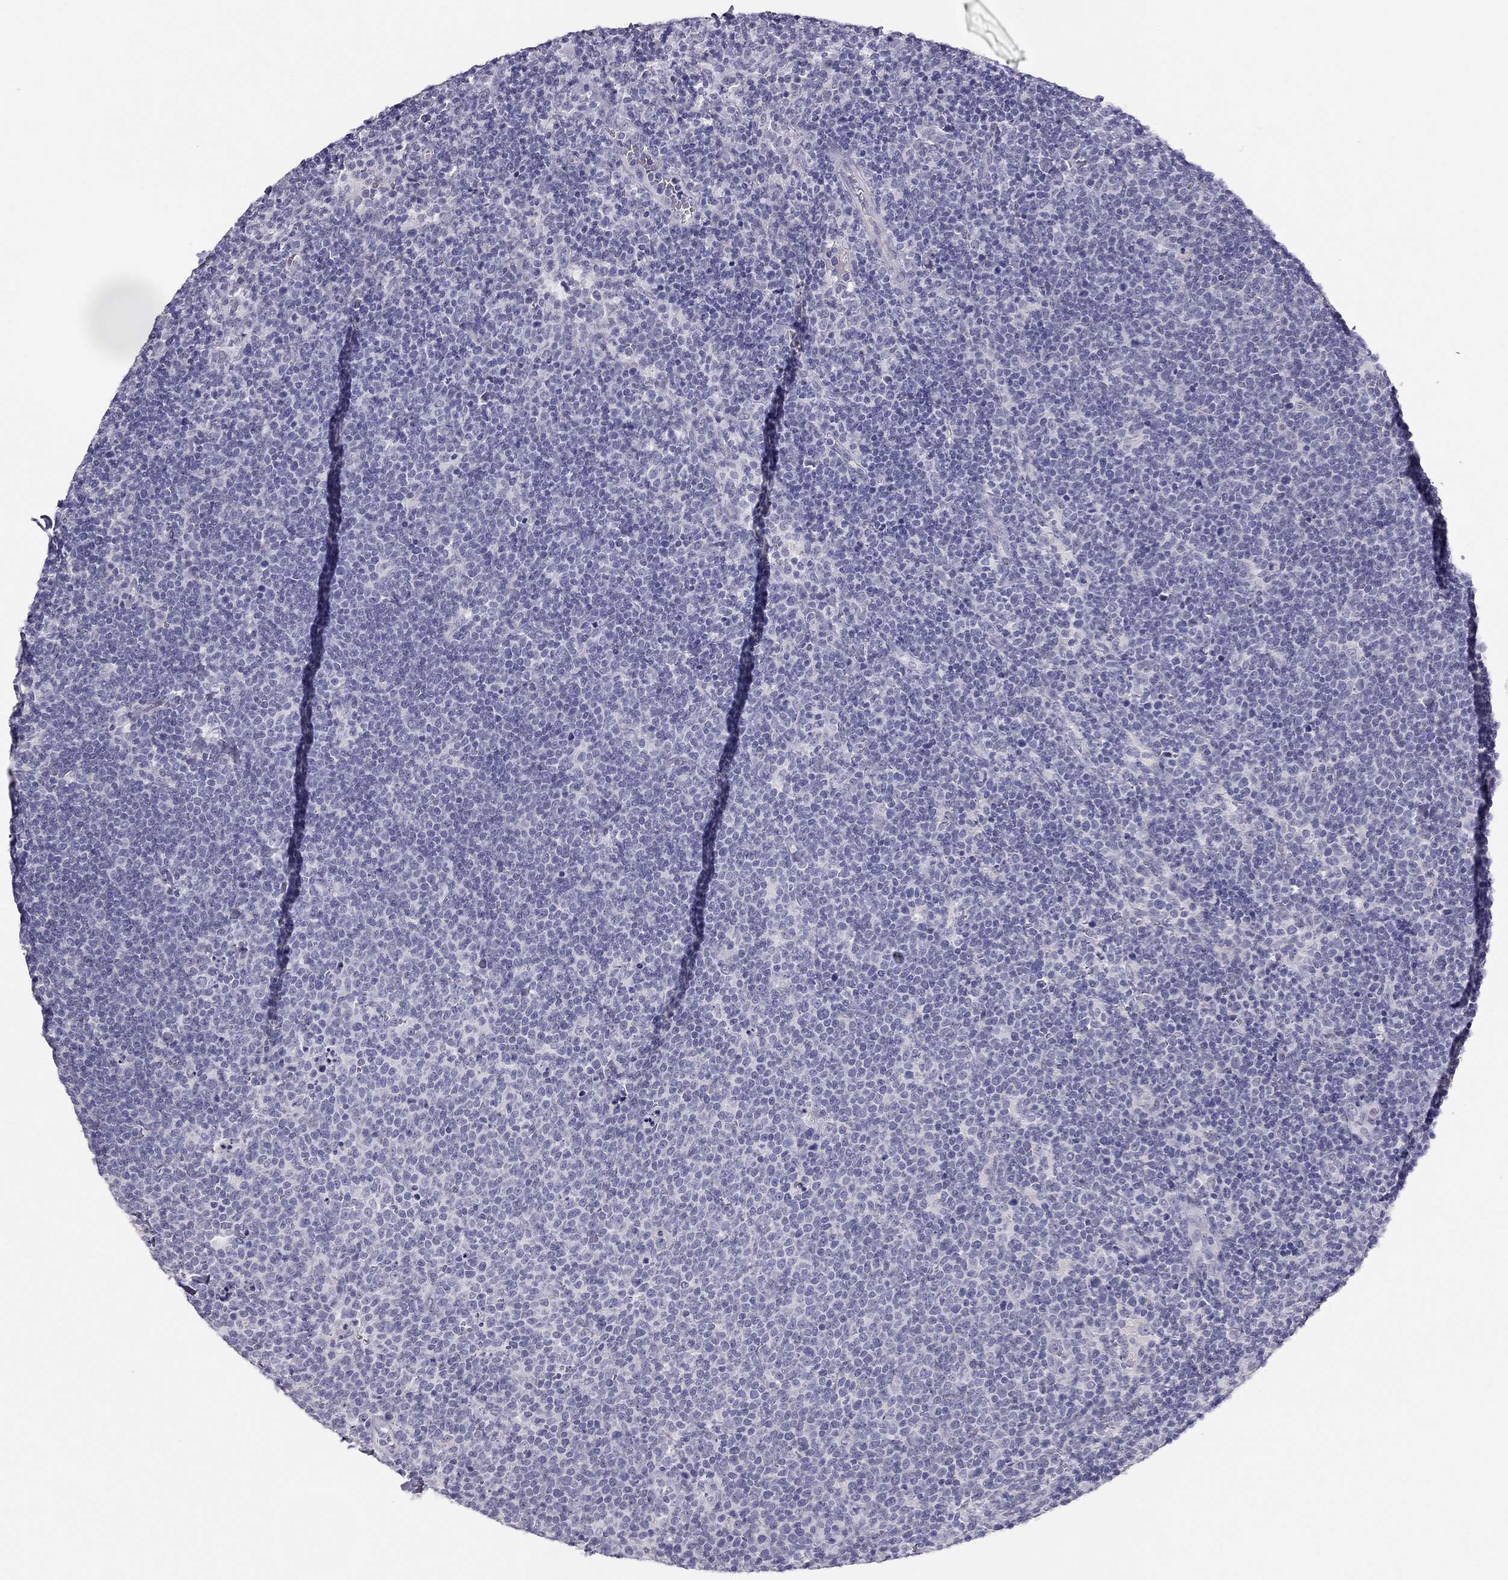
{"staining": {"intensity": "negative", "quantity": "none", "location": "none"}, "tissue": "lymphoma", "cell_type": "Tumor cells", "image_type": "cancer", "snomed": [{"axis": "morphology", "description": "Malignant lymphoma, non-Hodgkin's type, High grade"}, {"axis": "topography", "description": "Lymph node"}], "caption": "This photomicrograph is of lymphoma stained with IHC to label a protein in brown with the nuclei are counter-stained blue. There is no expression in tumor cells.", "gene": "KCNV2", "patient": {"sex": "male", "age": 61}}